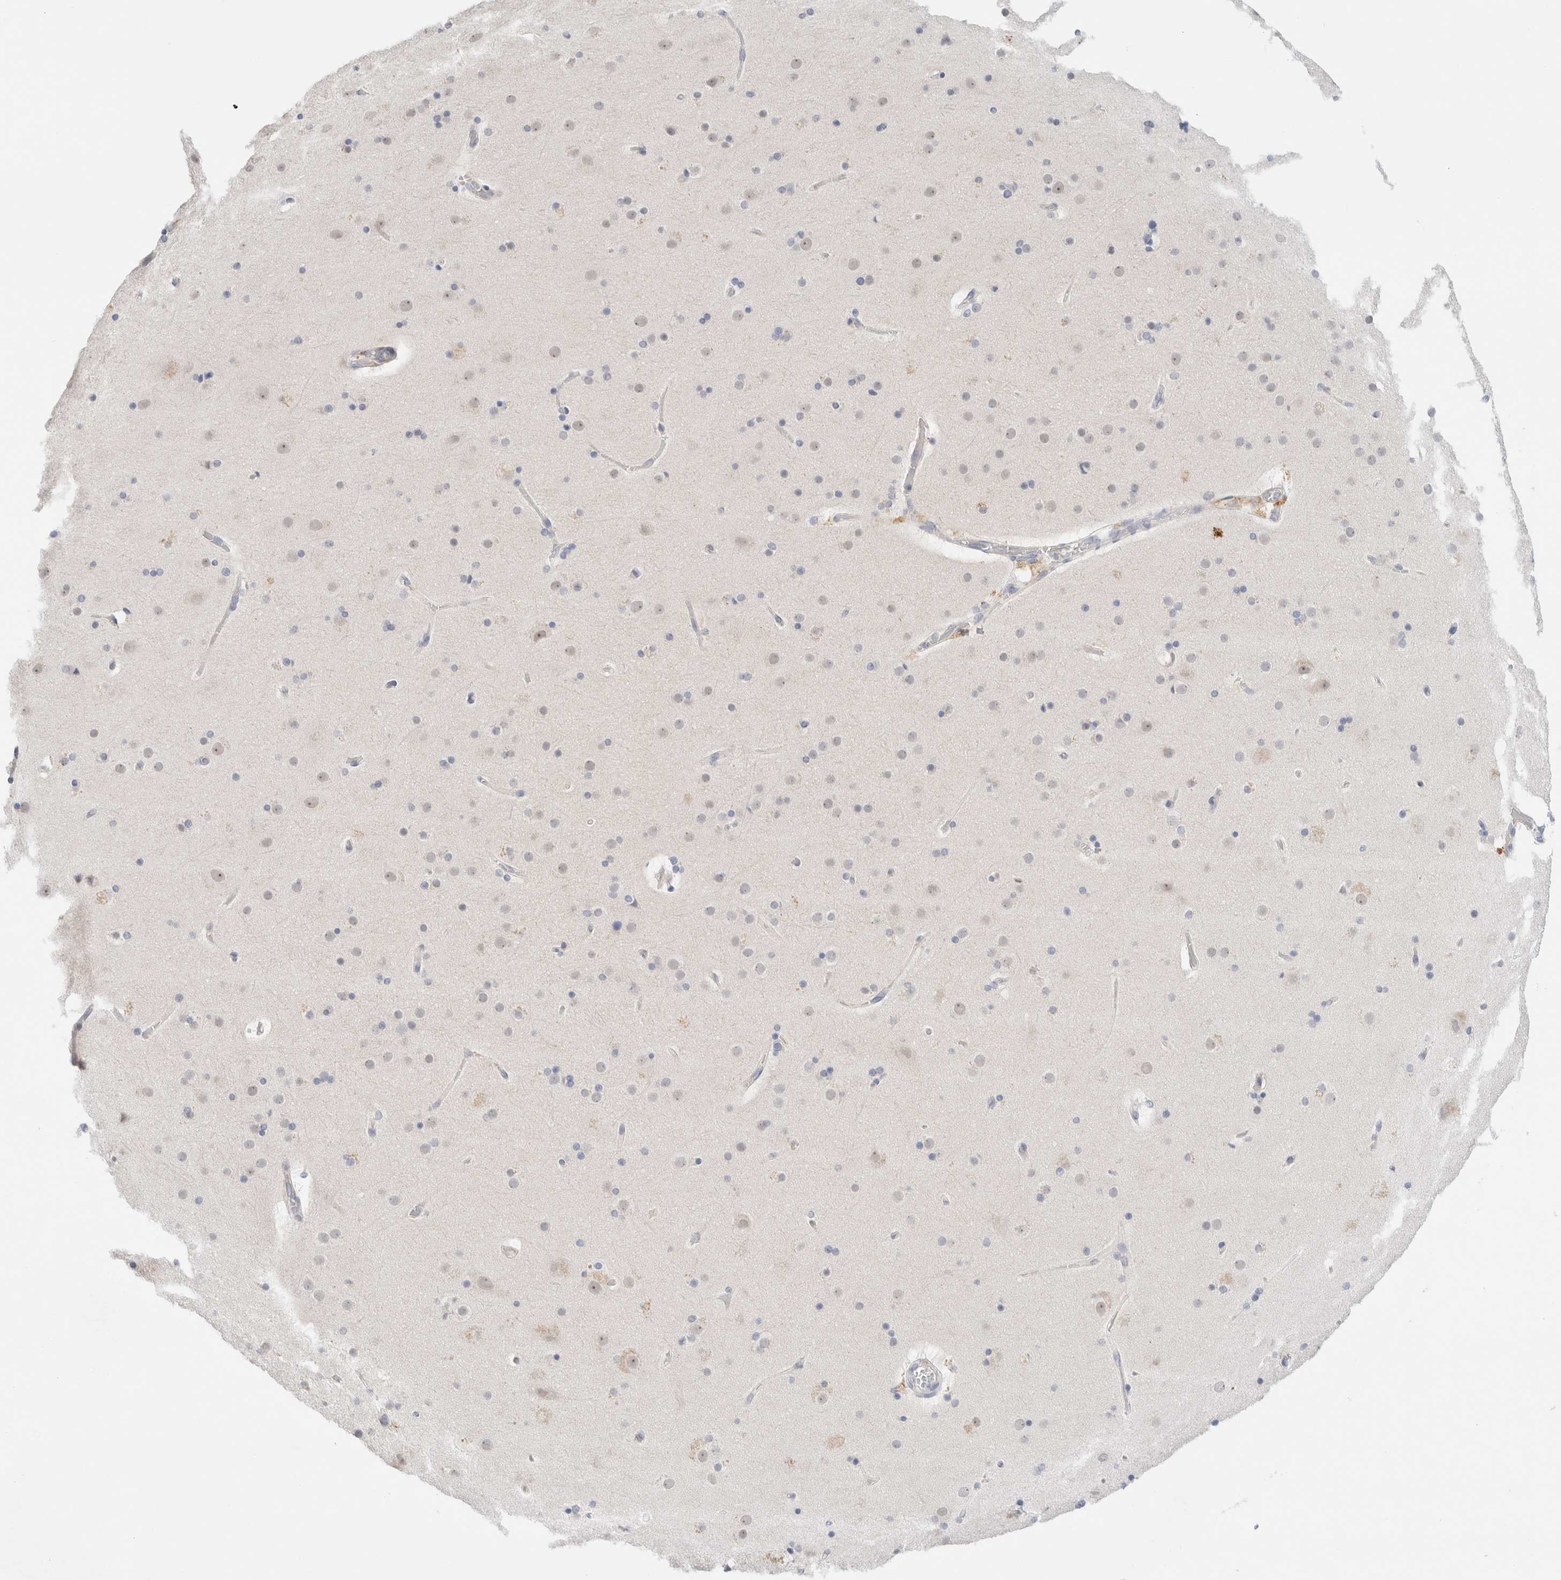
{"staining": {"intensity": "negative", "quantity": "none", "location": "none"}, "tissue": "cerebral cortex", "cell_type": "Endothelial cells", "image_type": "normal", "snomed": [{"axis": "morphology", "description": "Normal tissue, NOS"}, {"axis": "topography", "description": "Cerebral cortex"}], "caption": "Cerebral cortex stained for a protein using immunohistochemistry demonstrates no positivity endothelial cells.", "gene": "SDR16C5", "patient": {"sex": "male", "age": 57}}